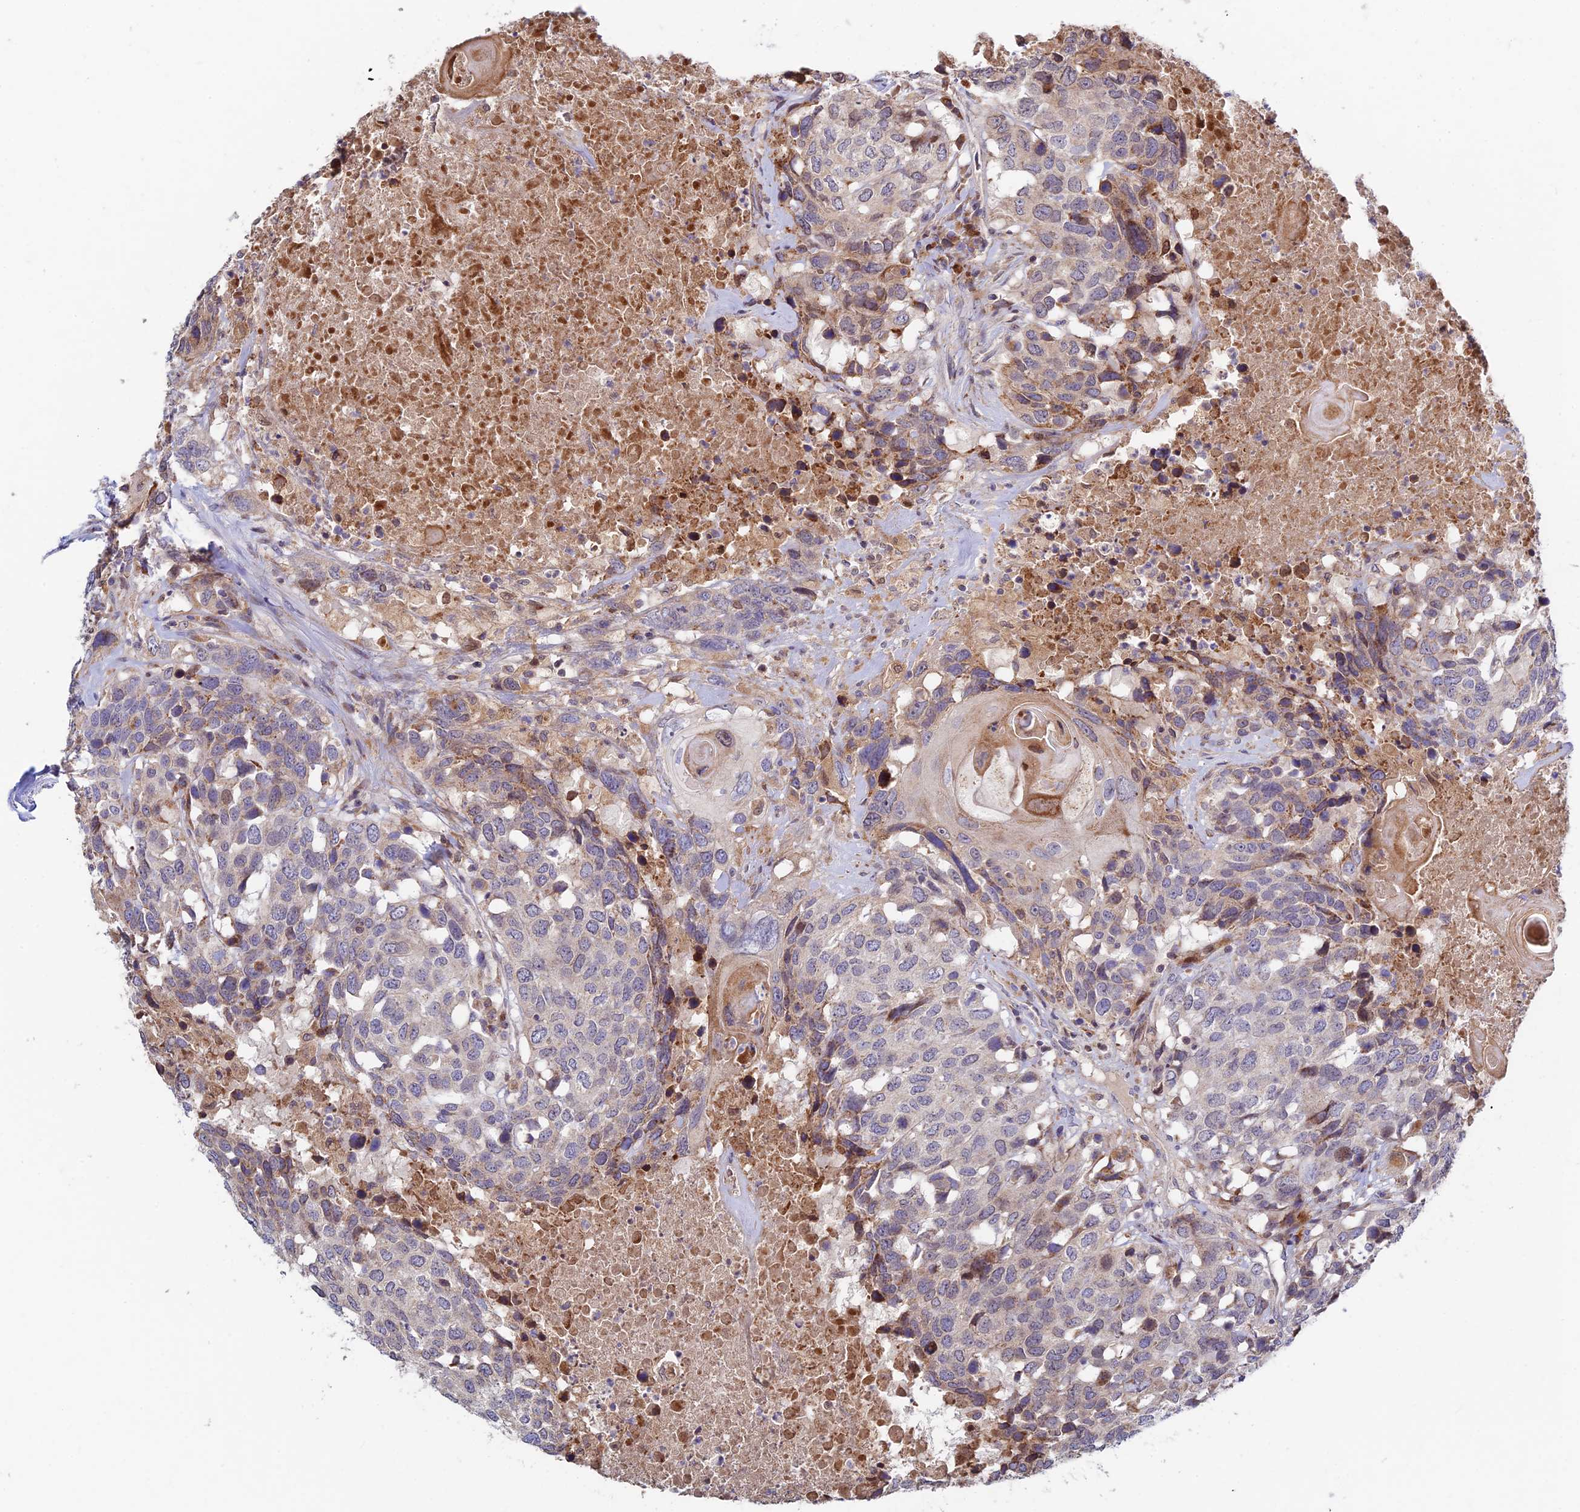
{"staining": {"intensity": "weak", "quantity": "<25%", "location": "cytoplasmic/membranous"}, "tissue": "head and neck cancer", "cell_type": "Tumor cells", "image_type": "cancer", "snomed": [{"axis": "morphology", "description": "Squamous cell carcinoma, NOS"}, {"axis": "topography", "description": "Head-Neck"}], "caption": "This is an immunohistochemistry image of squamous cell carcinoma (head and neck). There is no staining in tumor cells.", "gene": "FUOM", "patient": {"sex": "male", "age": 66}}